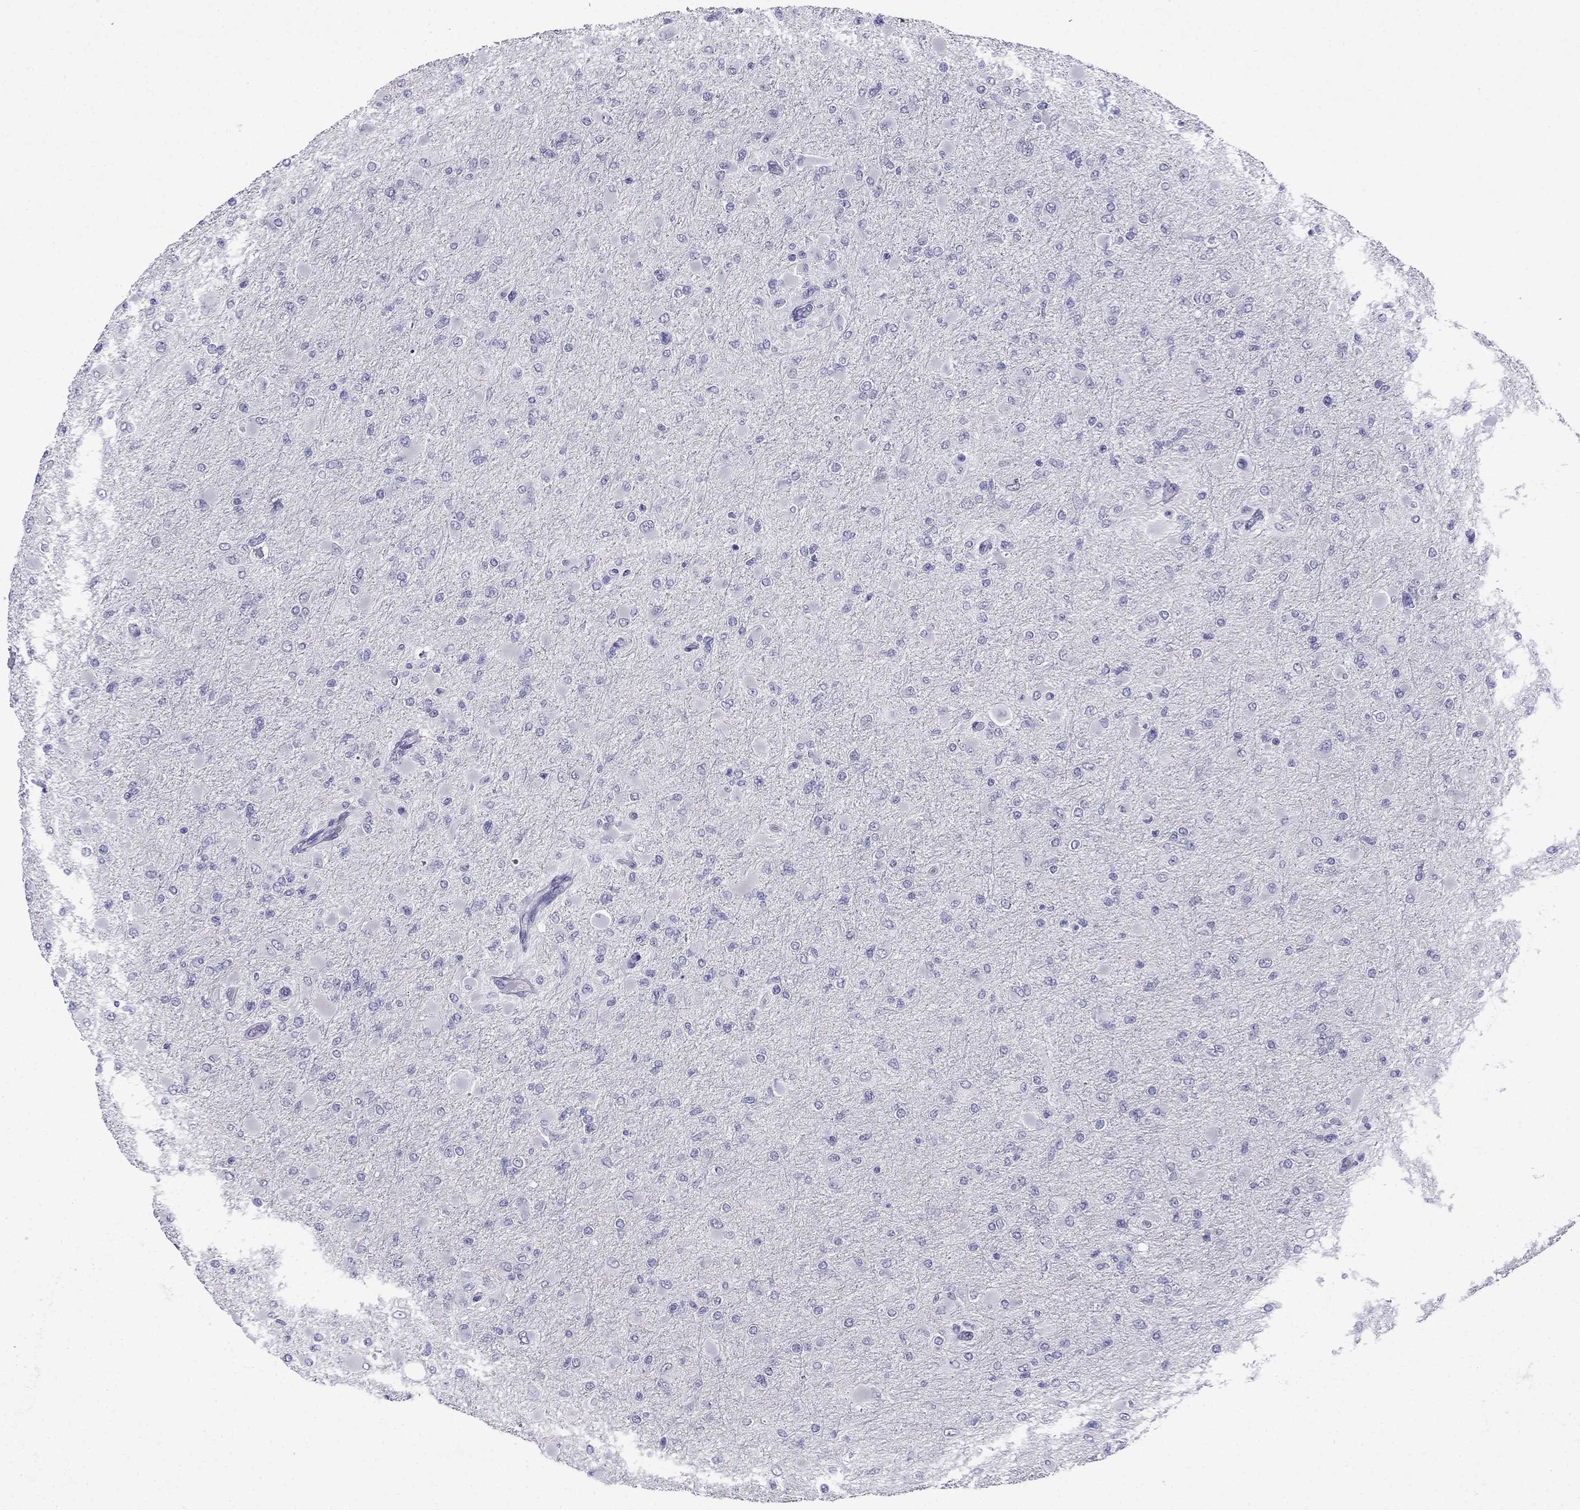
{"staining": {"intensity": "negative", "quantity": "none", "location": "none"}, "tissue": "glioma", "cell_type": "Tumor cells", "image_type": "cancer", "snomed": [{"axis": "morphology", "description": "Glioma, malignant, High grade"}, {"axis": "topography", "description": "Cerebral cortex"}], "caption": "IHC micrograph of neoplastic tissue: human high-grade glioma (malignant) stained with DAB (3,3'-diaminobenzidine) reveals no significant protein expression in tumor cells.", "gene": "MGP", "patient": {"sex": "female", "age": 36}}